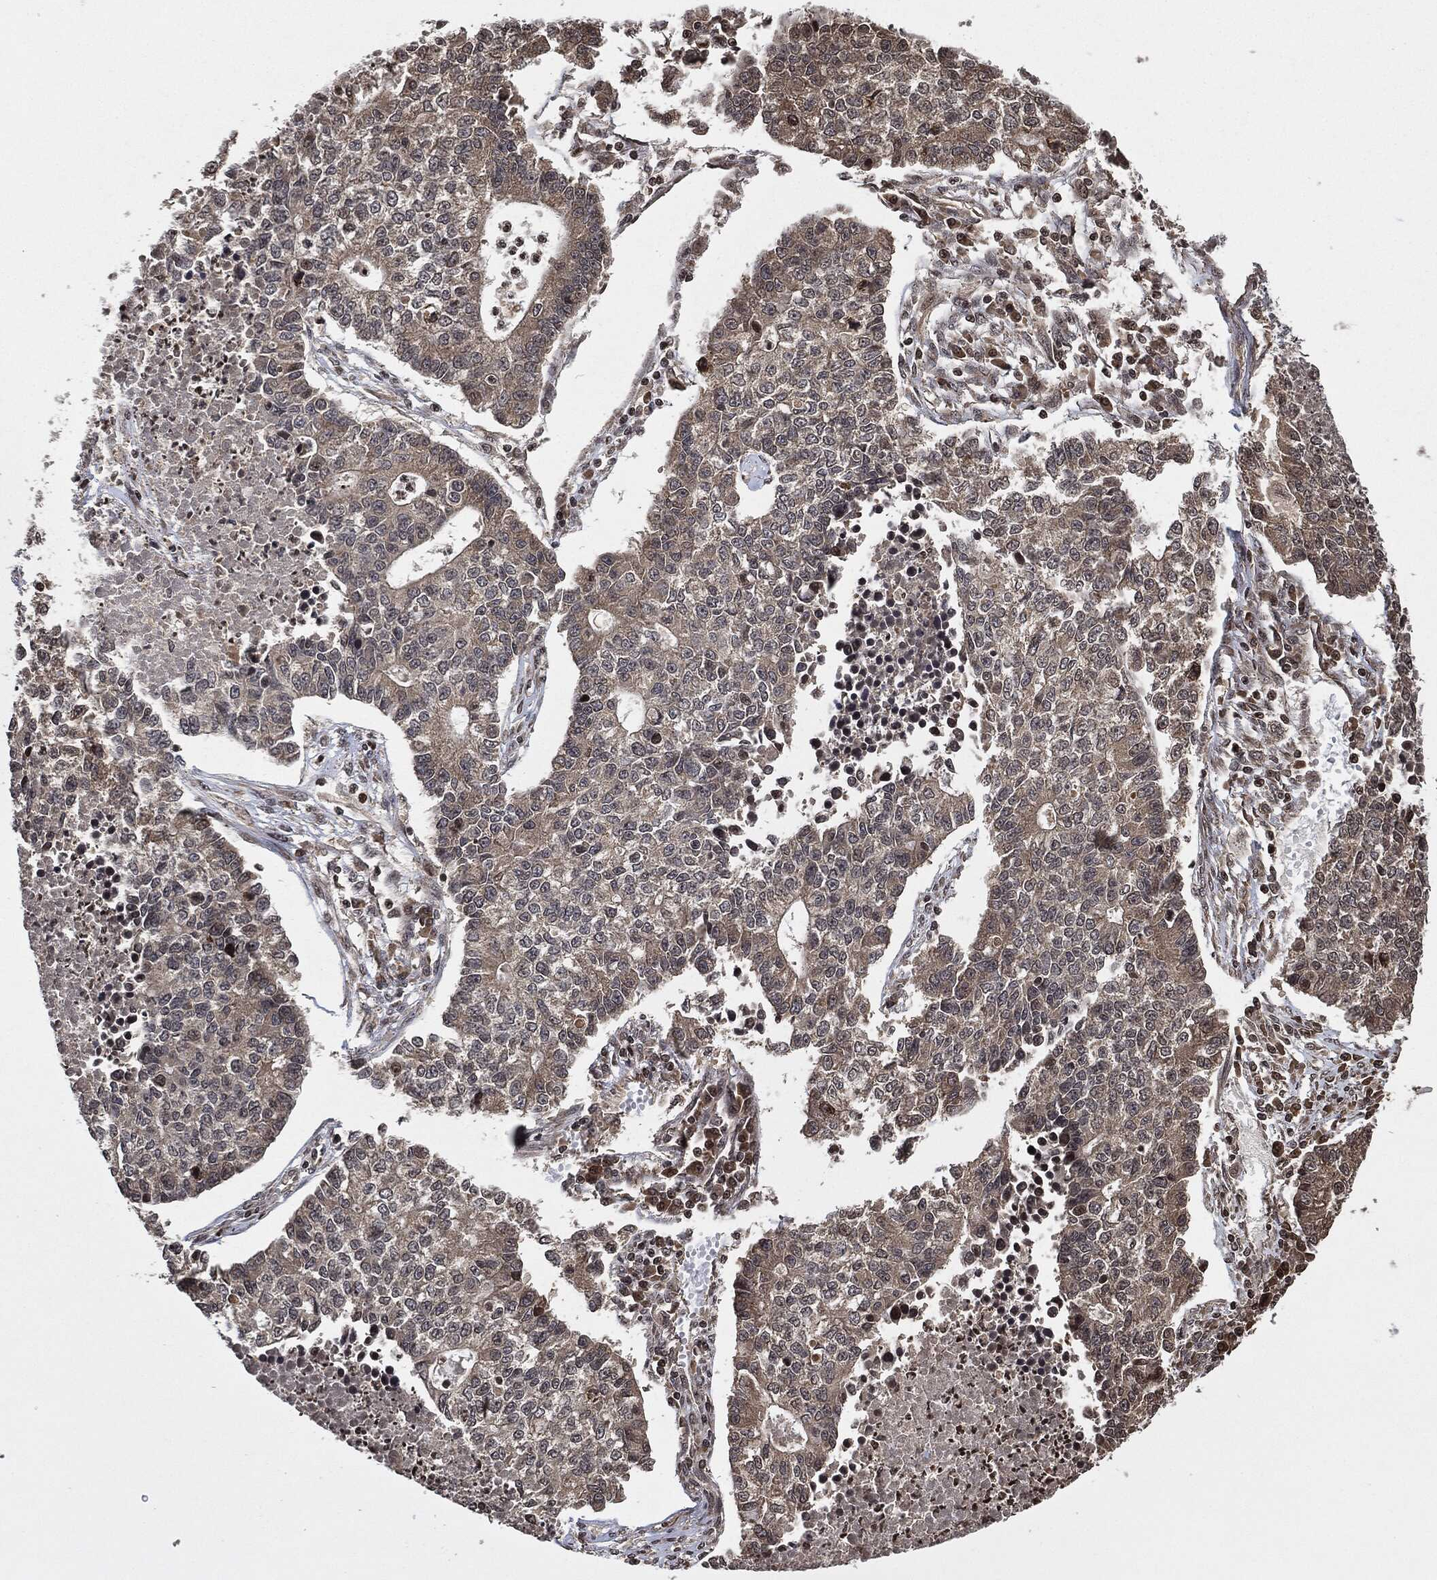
{"staining": {"intensity": "negative", "quantity": "none", "location": "none"}, "tissue": "lung cancer", "cell_type": "Tumor cells", "image_type": "cancer", "snomed": [{"axis": "morphology", "description": "Adenocarcinoma, NOS"}, {"axis": "topography", "description": "Lung"}], "caption": "Tumor cells show no significant protein positivity in lung cancer.", "gene": "PDK1", "patient": {"sex": "male", "age": 57}}